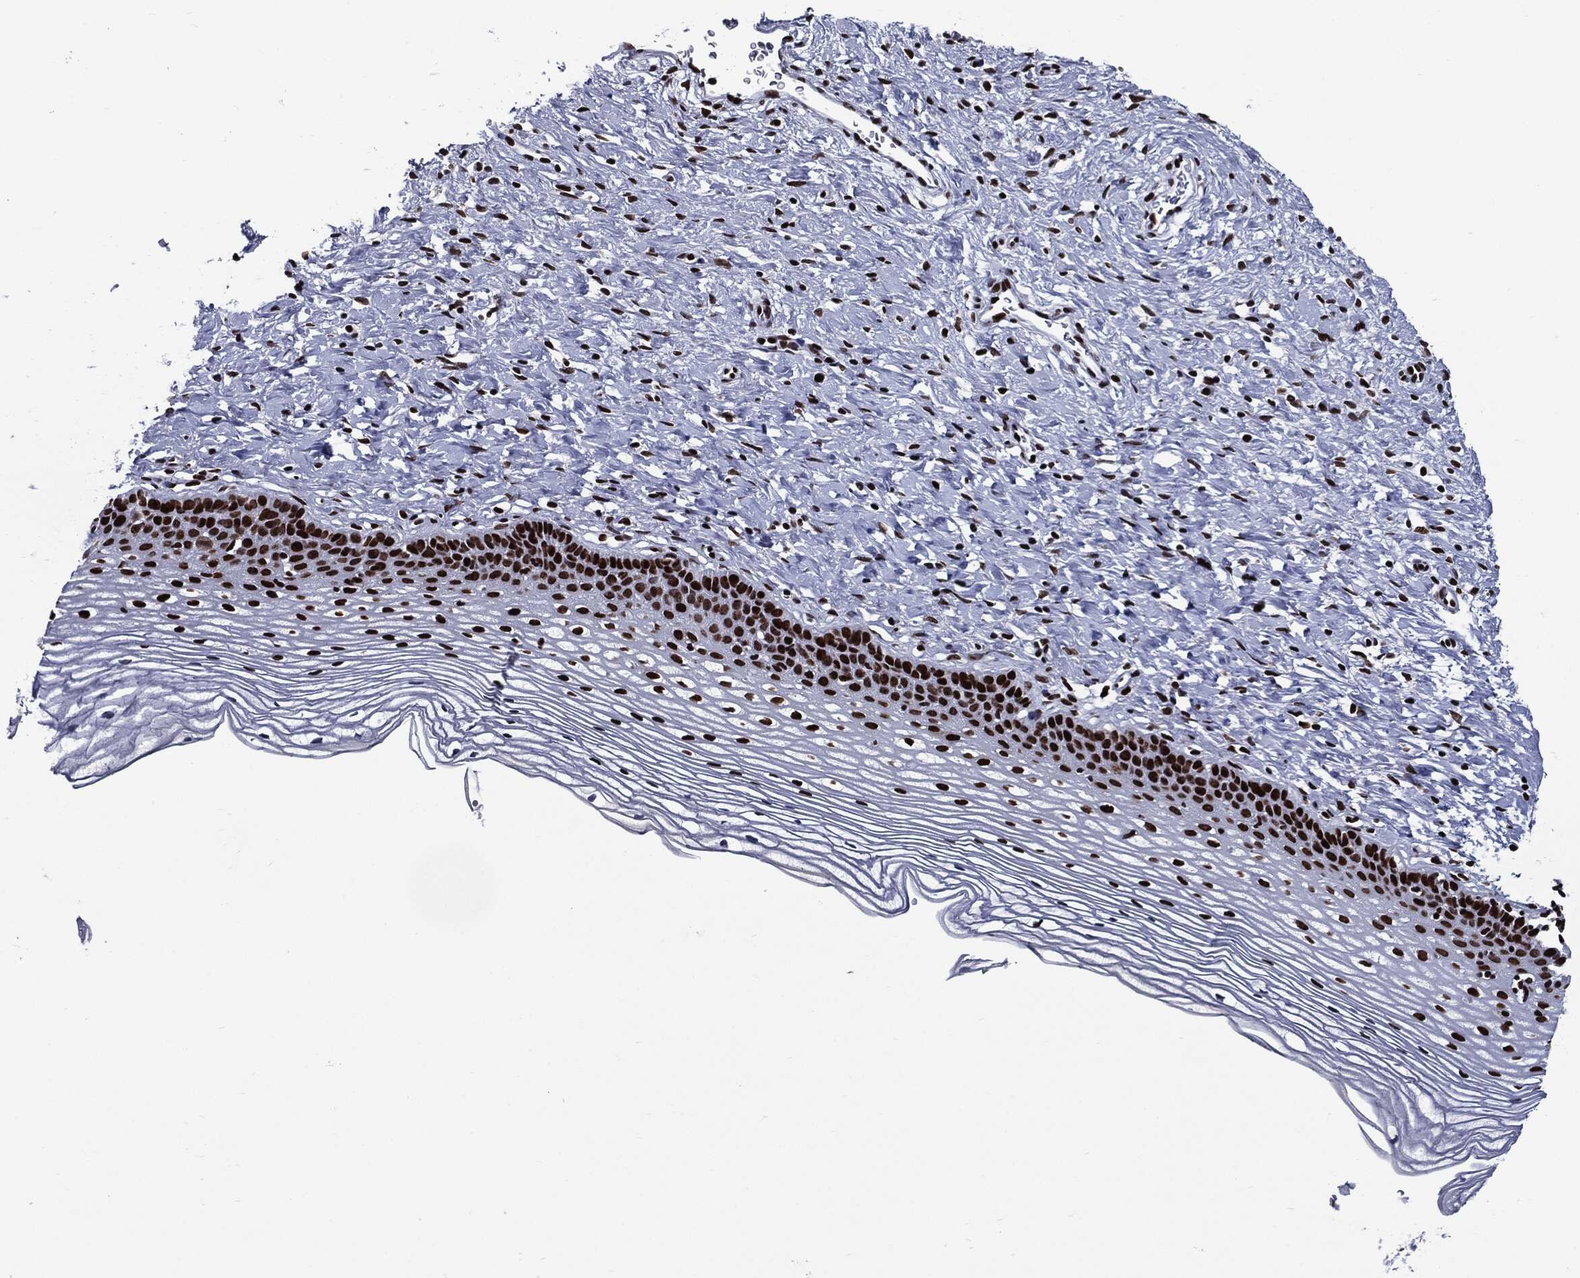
{"staining": {"intensity": "strong", "quantity": "25%-75%", "location": "nuclear"}, "tissue": "cervix", "cell_type": "Squamous epithelial cells", "image_type": "normal", "snomed": [{"axis": "morphology", "description": "Normal tissue, NOS"}, {"axis": "topography", "description": "Cervix"}], "caption": "Brown immunohistochemical staining in normal human cervix exhibits strong nuclear expression in approximately 25%-75% of squamous epithelial cells. (DAB = brown stain, brightfield microscopy at high magnification).", "gene": "ZFP91", "patient": {"sex": "female", "age": 39}}